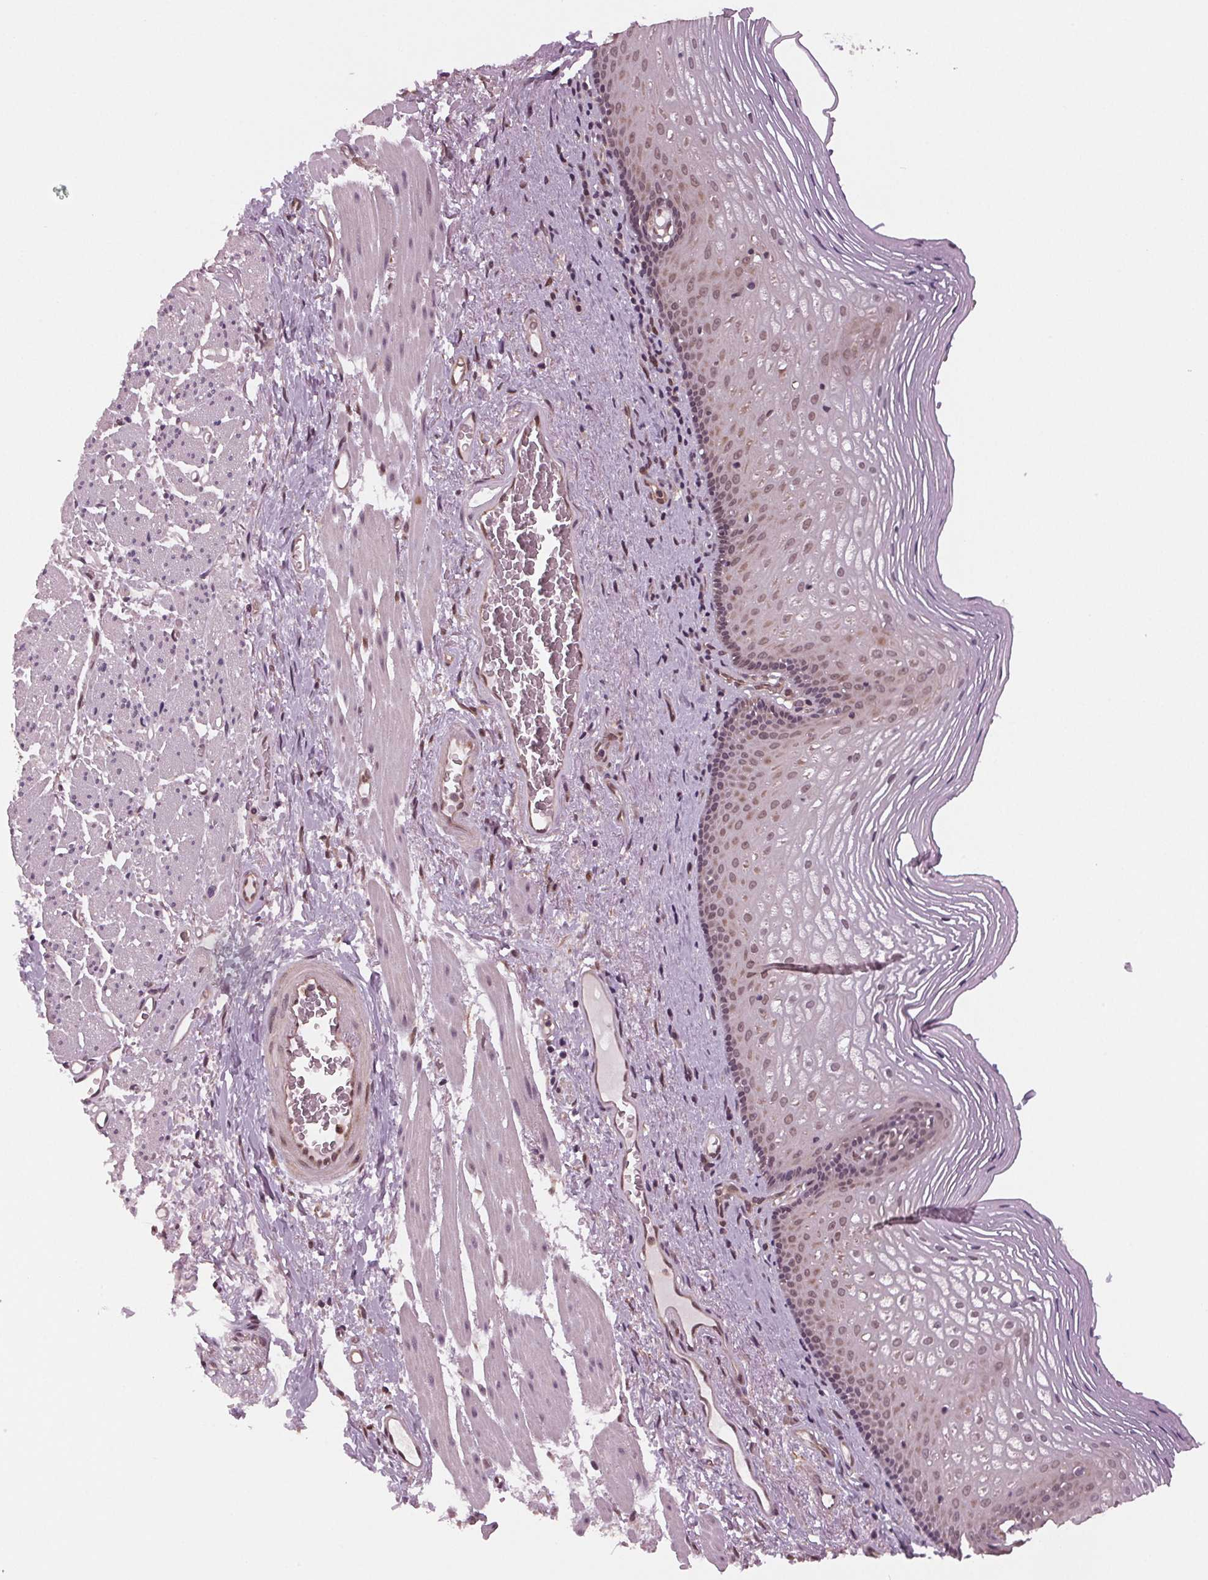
{"staining": {"intensity": "moderate", "quantity": ">75%", "location": "nuclear"}, "tissue": "esophagus", "cell_type": "Squamous epithelial cells", "image_type": "normal", "snomed": [{"axis": "morphology", "description": "Normal tissue, NOS"}, {"axis": "topography", "description": "Esophagus"}], "caption": "Immunohistochemistry micrograph of unremarkable esophagus: esophagus stained using immunohistochemistry (IHC) reveals medium levels of moderate protein expression localized specifically in the nuclear of squamous epithelial cells, appearing as a nuclear brown color.", "gene": "STAT3", "patient": {"sex": "male", "age": 76}}